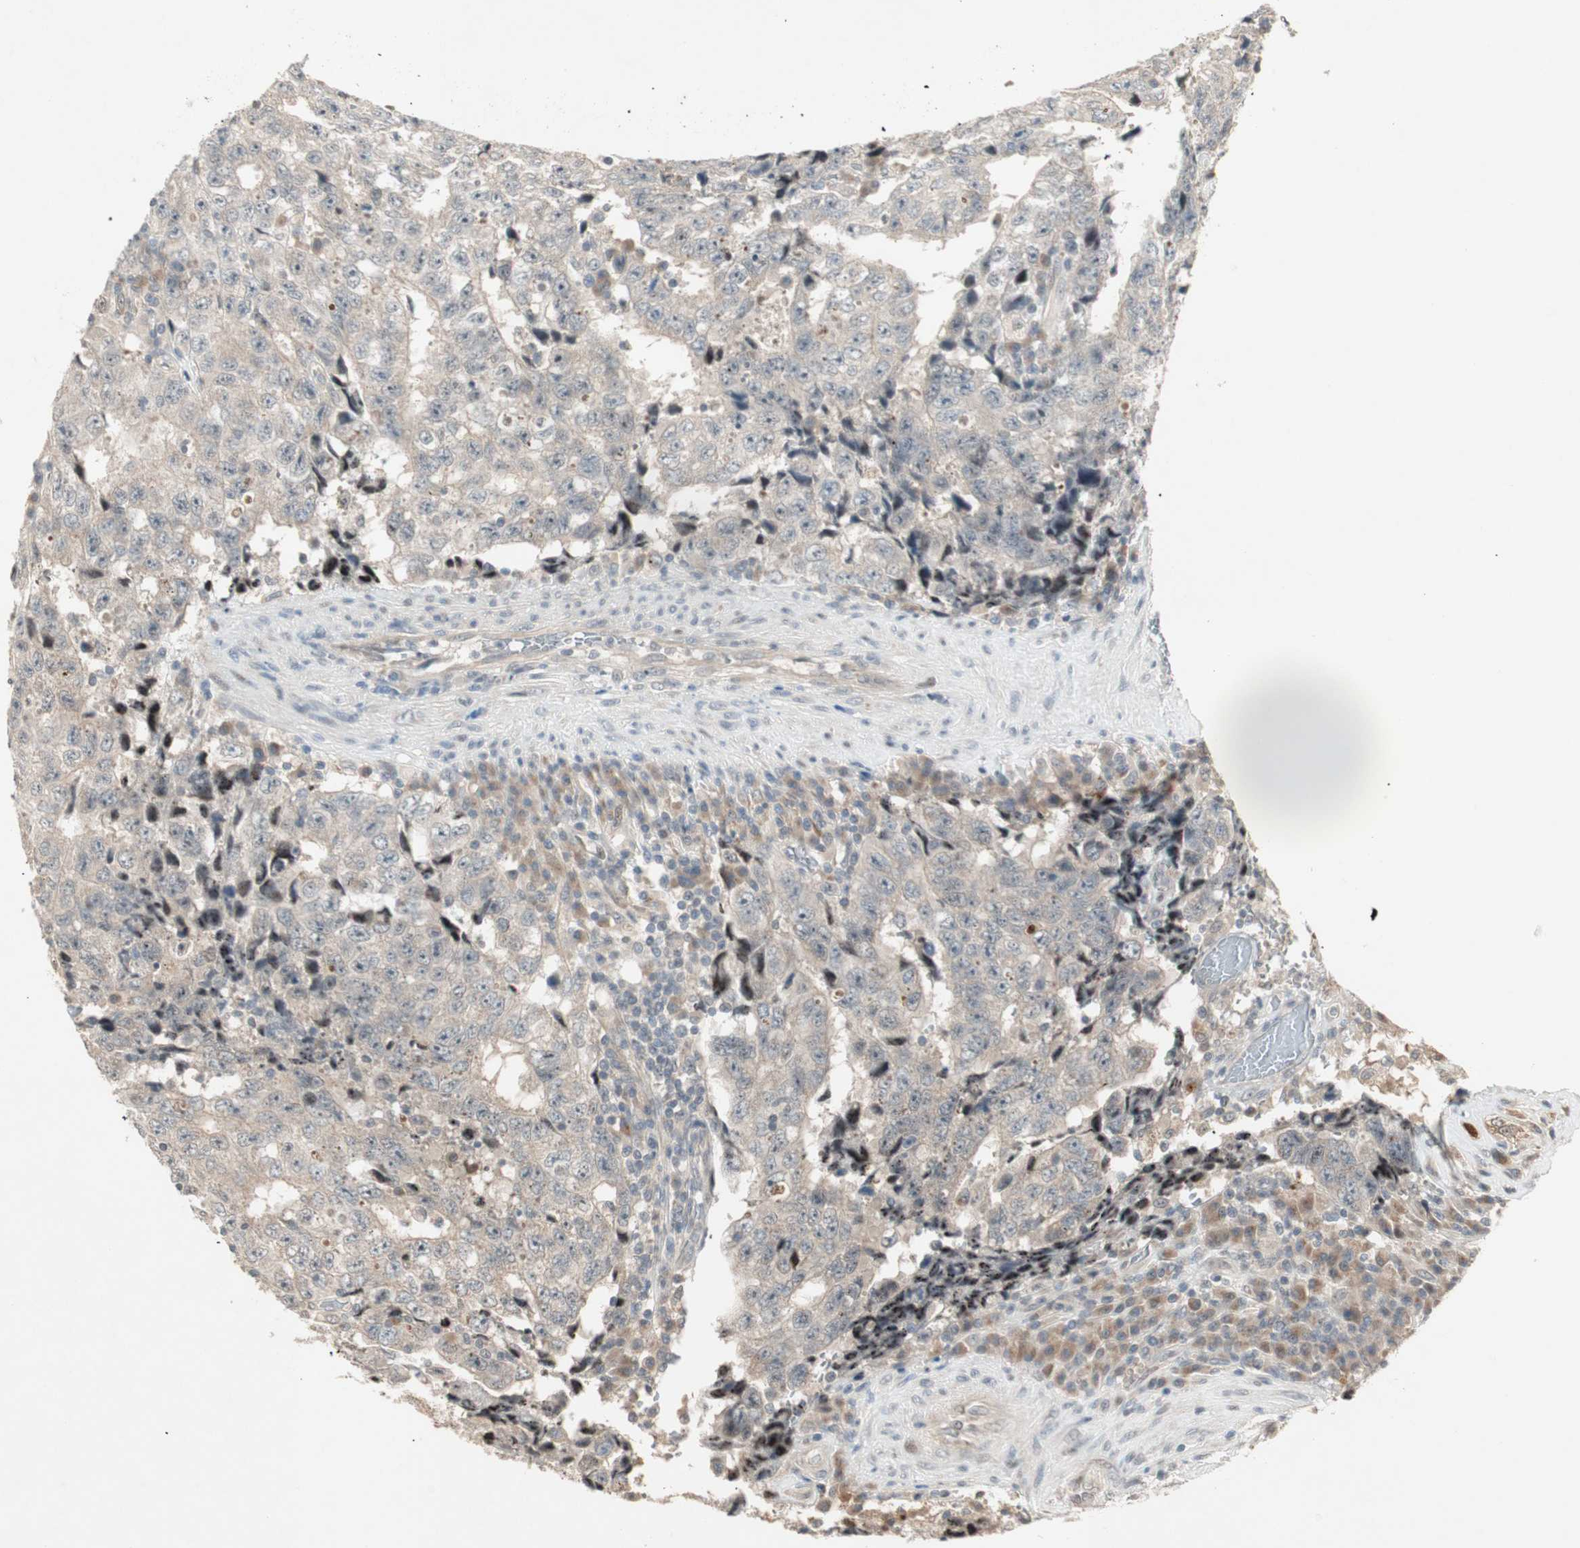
{"staining": {"intensity": "weak", "quantity": "25%-75%", "location": "cytoplasmic/membranous"}, "tissue": "testis cancer", "cell_type": "Tumor cells", "image_type": "cancer", "snomed": [{"axis": "morphology", "description": "Necrosis, NOS"}, {"axis": "morphology", "description": "Carcinoma, Embryonal, NOS"}, {"axis": "topography", "description": "Testis"}], "caption": "Protein expression analysis of embryonal carcinoma (testis) exhibits weak cytoplasmic/membranous staining in approximately 25%-75% of tumor cells.", "gene": "ACSL5", "patient": {"sex": "male", "age": 19}}